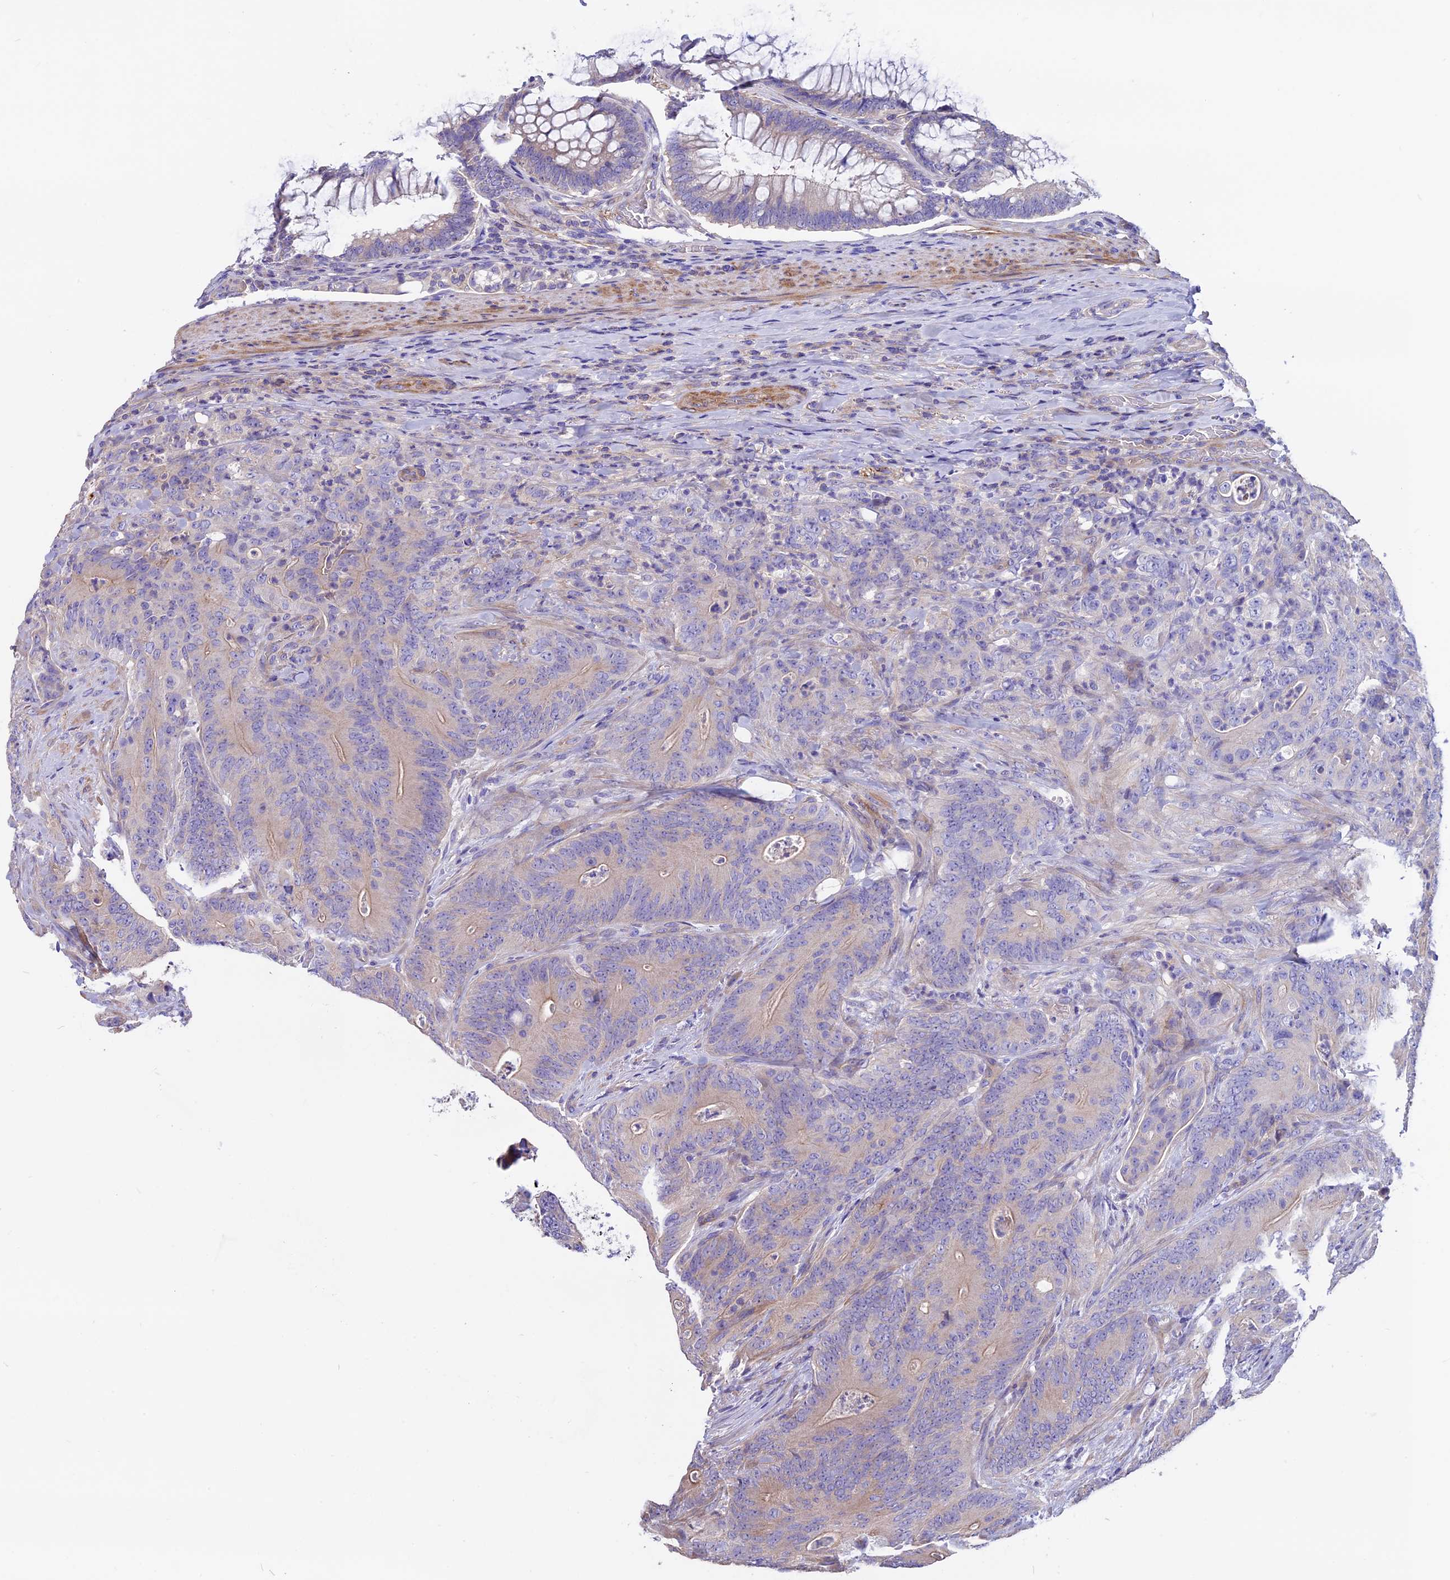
{"staining": {"intensity": "weak", "quantity": "<25%", "location": "cytoplasmic/membranous"}, "tissue": "colorectal cancer", "cell_type": "Tumor cells", "image_type": "cancer", "snomed": [{"axis": "morphology", "description": "Normal tissue, NOS"}, {"axis": "topography", "description": "Colon"}], "caption": "Tumor cells show no significant staining in colorectal cancer.", "gene": "ANO3", "patient": {"sex": "female", "age": 82}}